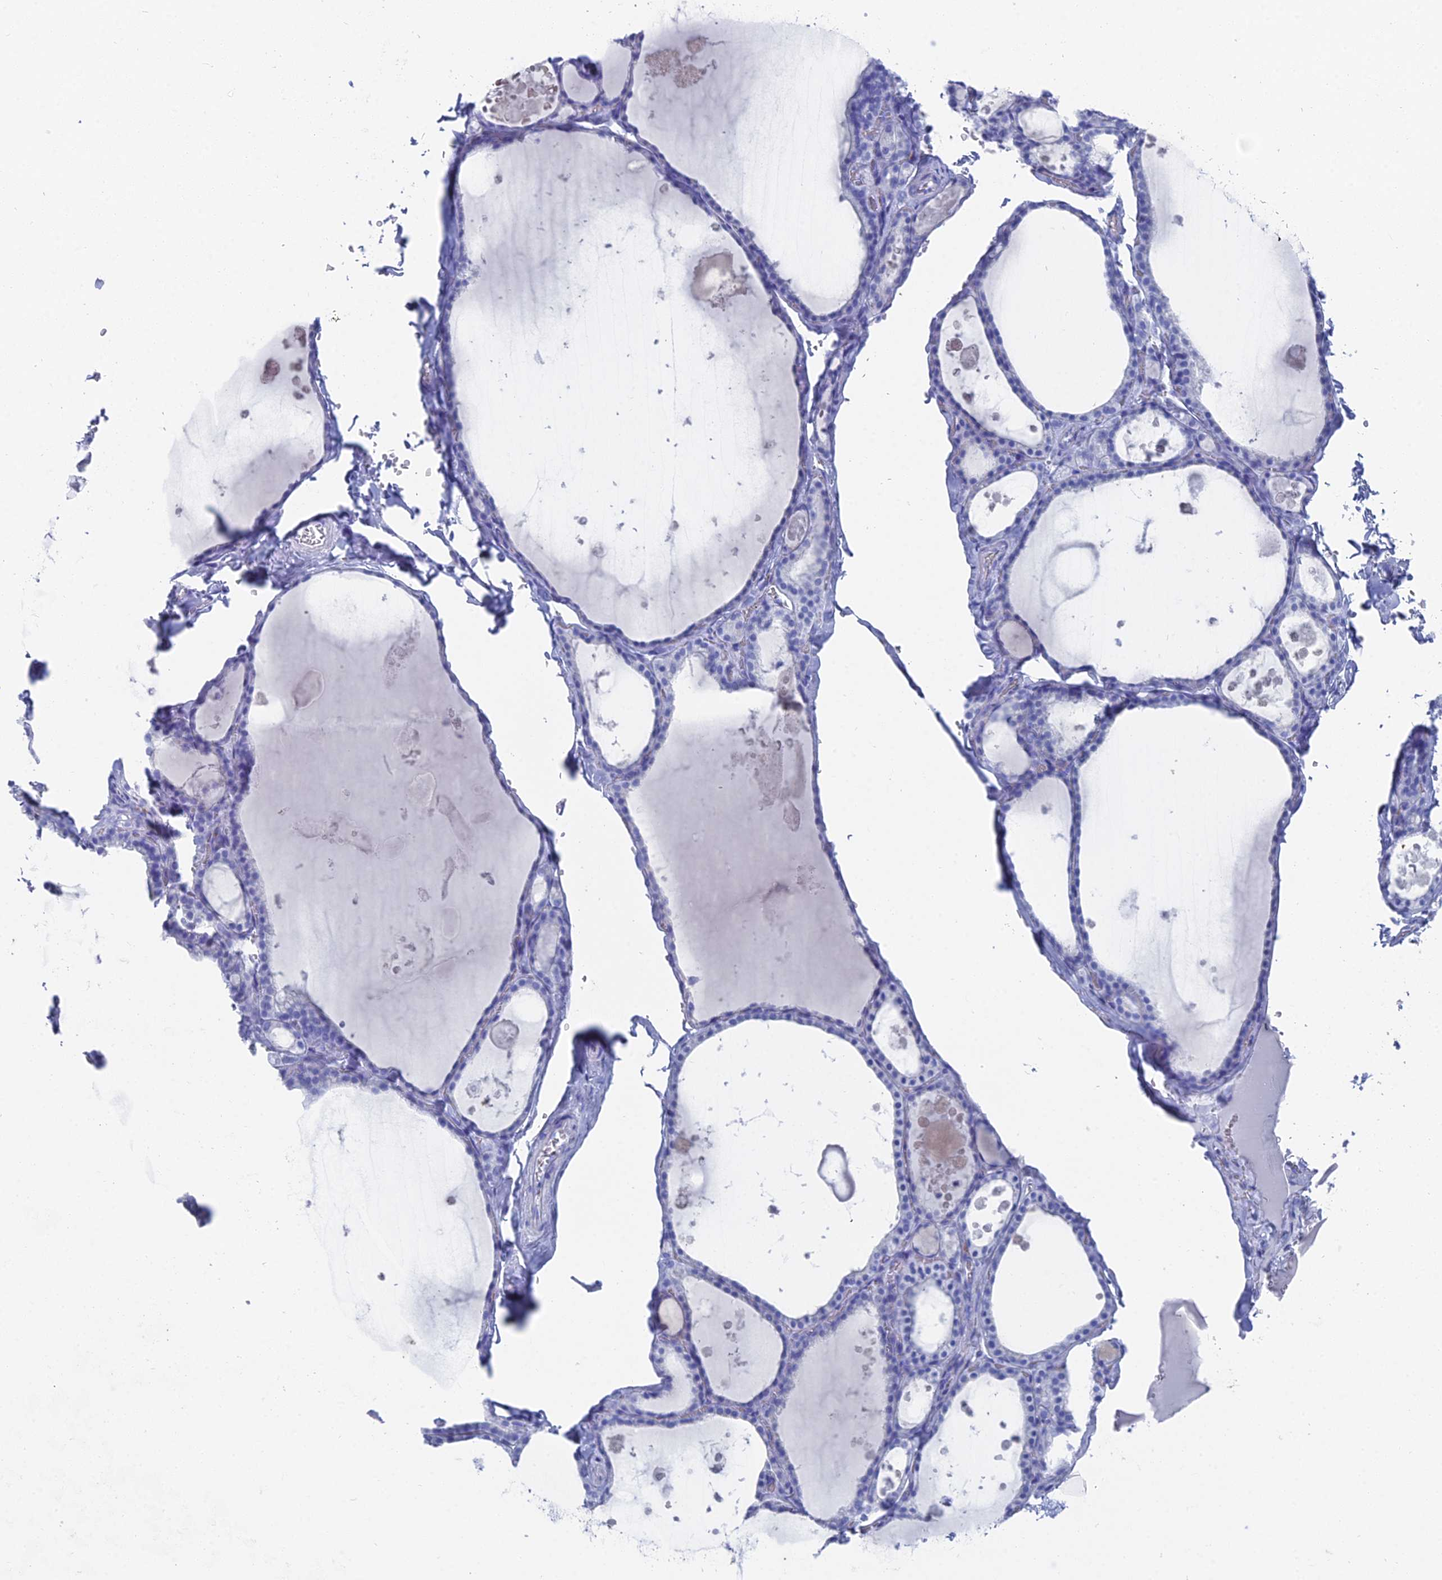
{"staining": {"intensity": "negative", "quantity": "none", "location": "none"}, "tissue": "thyroid gland", "cell_type": "Glandular cells", "image_type": "normal", "snomed": [{"axis": "morphology", "description": "Normal tissue, NOS"}, {"axis": "topography", "description": "Thyroid gland"}], "caption": "Image shows no significant protein positivity in glandular cells of normal thyroid gland.", "gene": "ENPP3", "patient": {"sex": "male", "age": 56}}